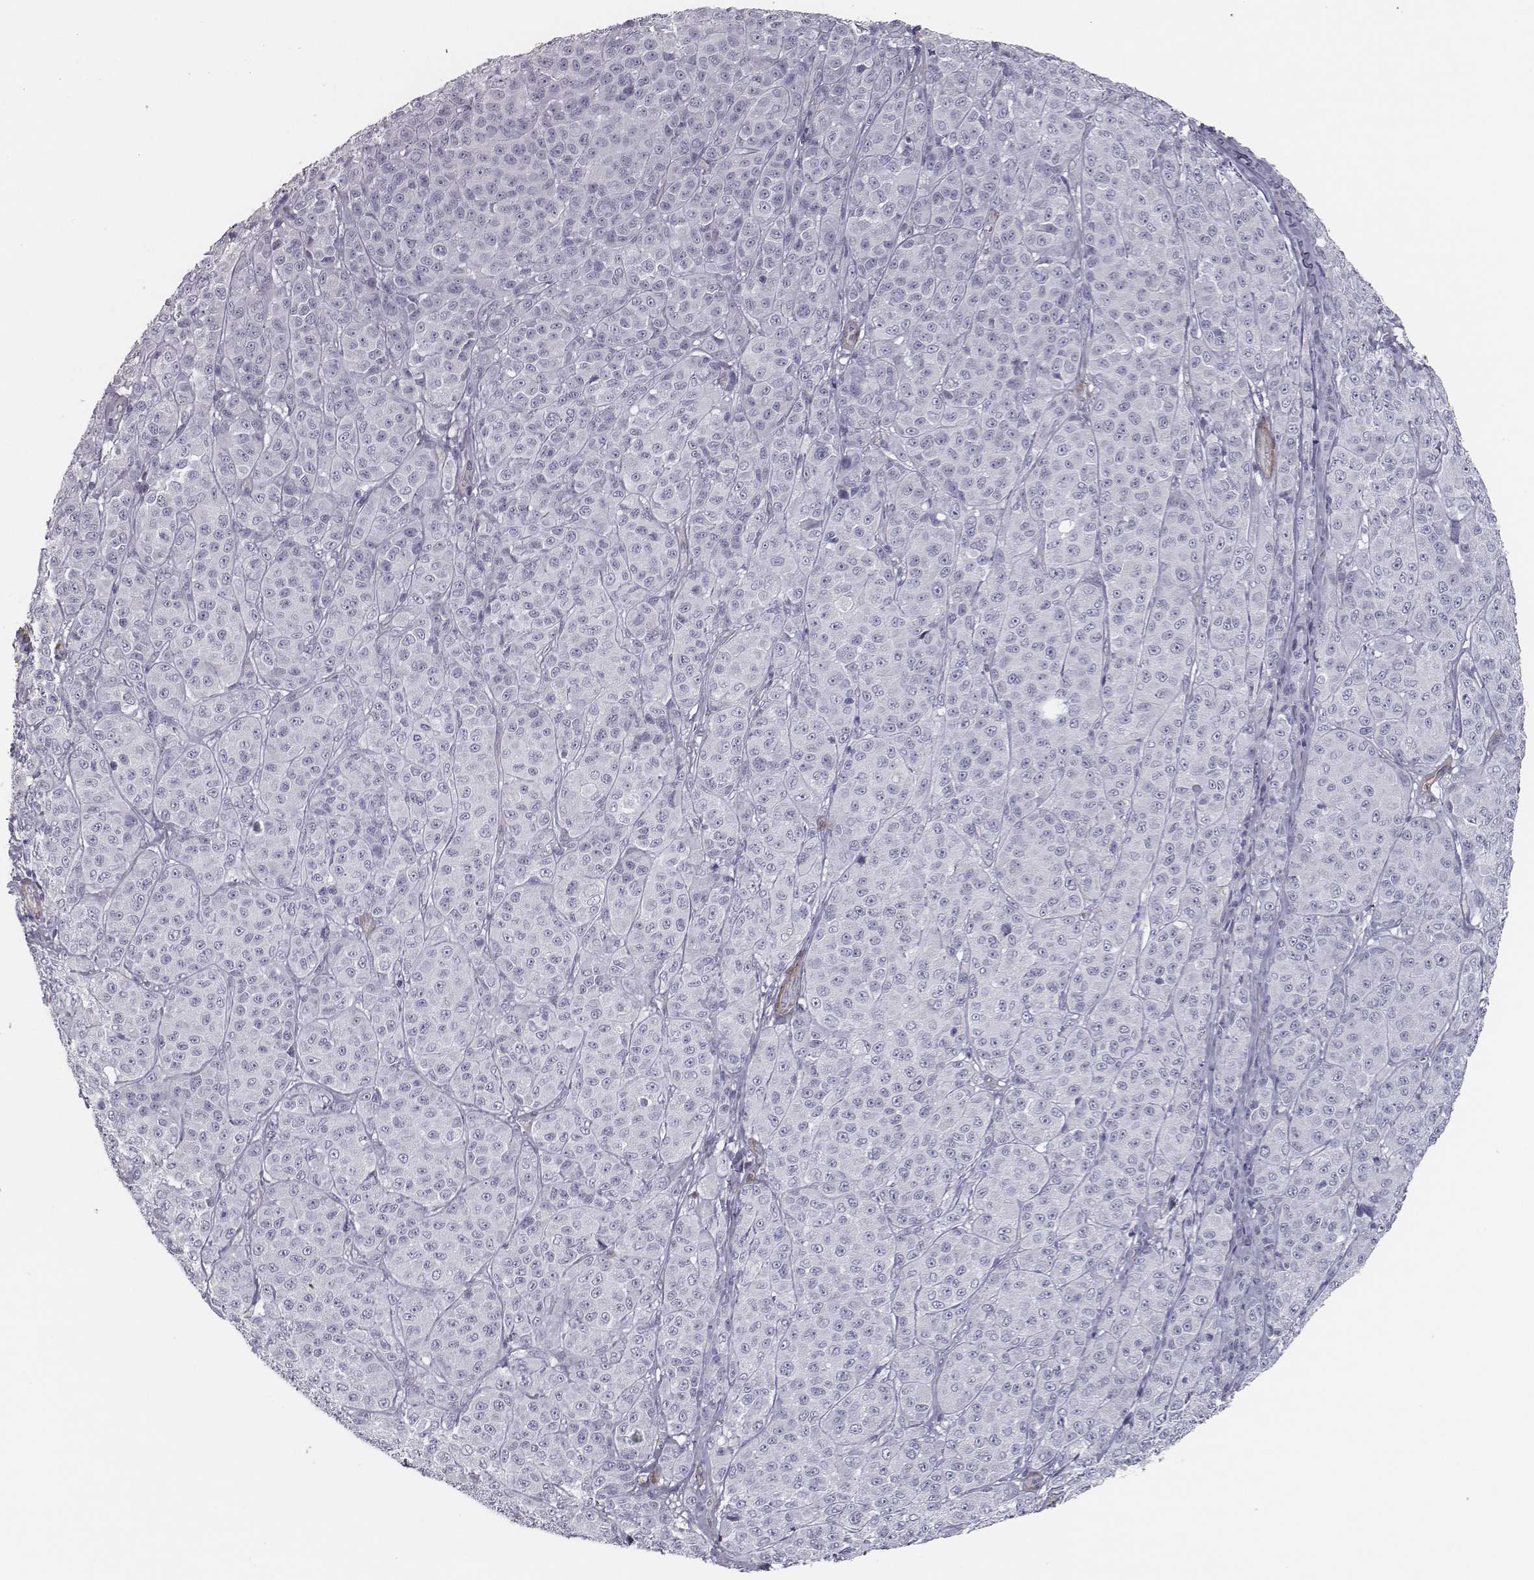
{"staining": {"intensity": "negative", "quantity": "none", "location": "none"}, "tissue": "melanoma", "cell_type": "Tumor cells", "image_type": "cancer", "snomed": [{"axis": "morphology", "description": "Malignant melanoma, NOS"}, {"axis": "topography", "description": "Skin"}], "caption": "Immunohistochemistry (IHC) photomicrograph of malignant melanoma stained for a protein (brown), which shows no expression in tumor cells.", "gene": "ISYNA1", "patient": {"sex": "male", "age": 89}}